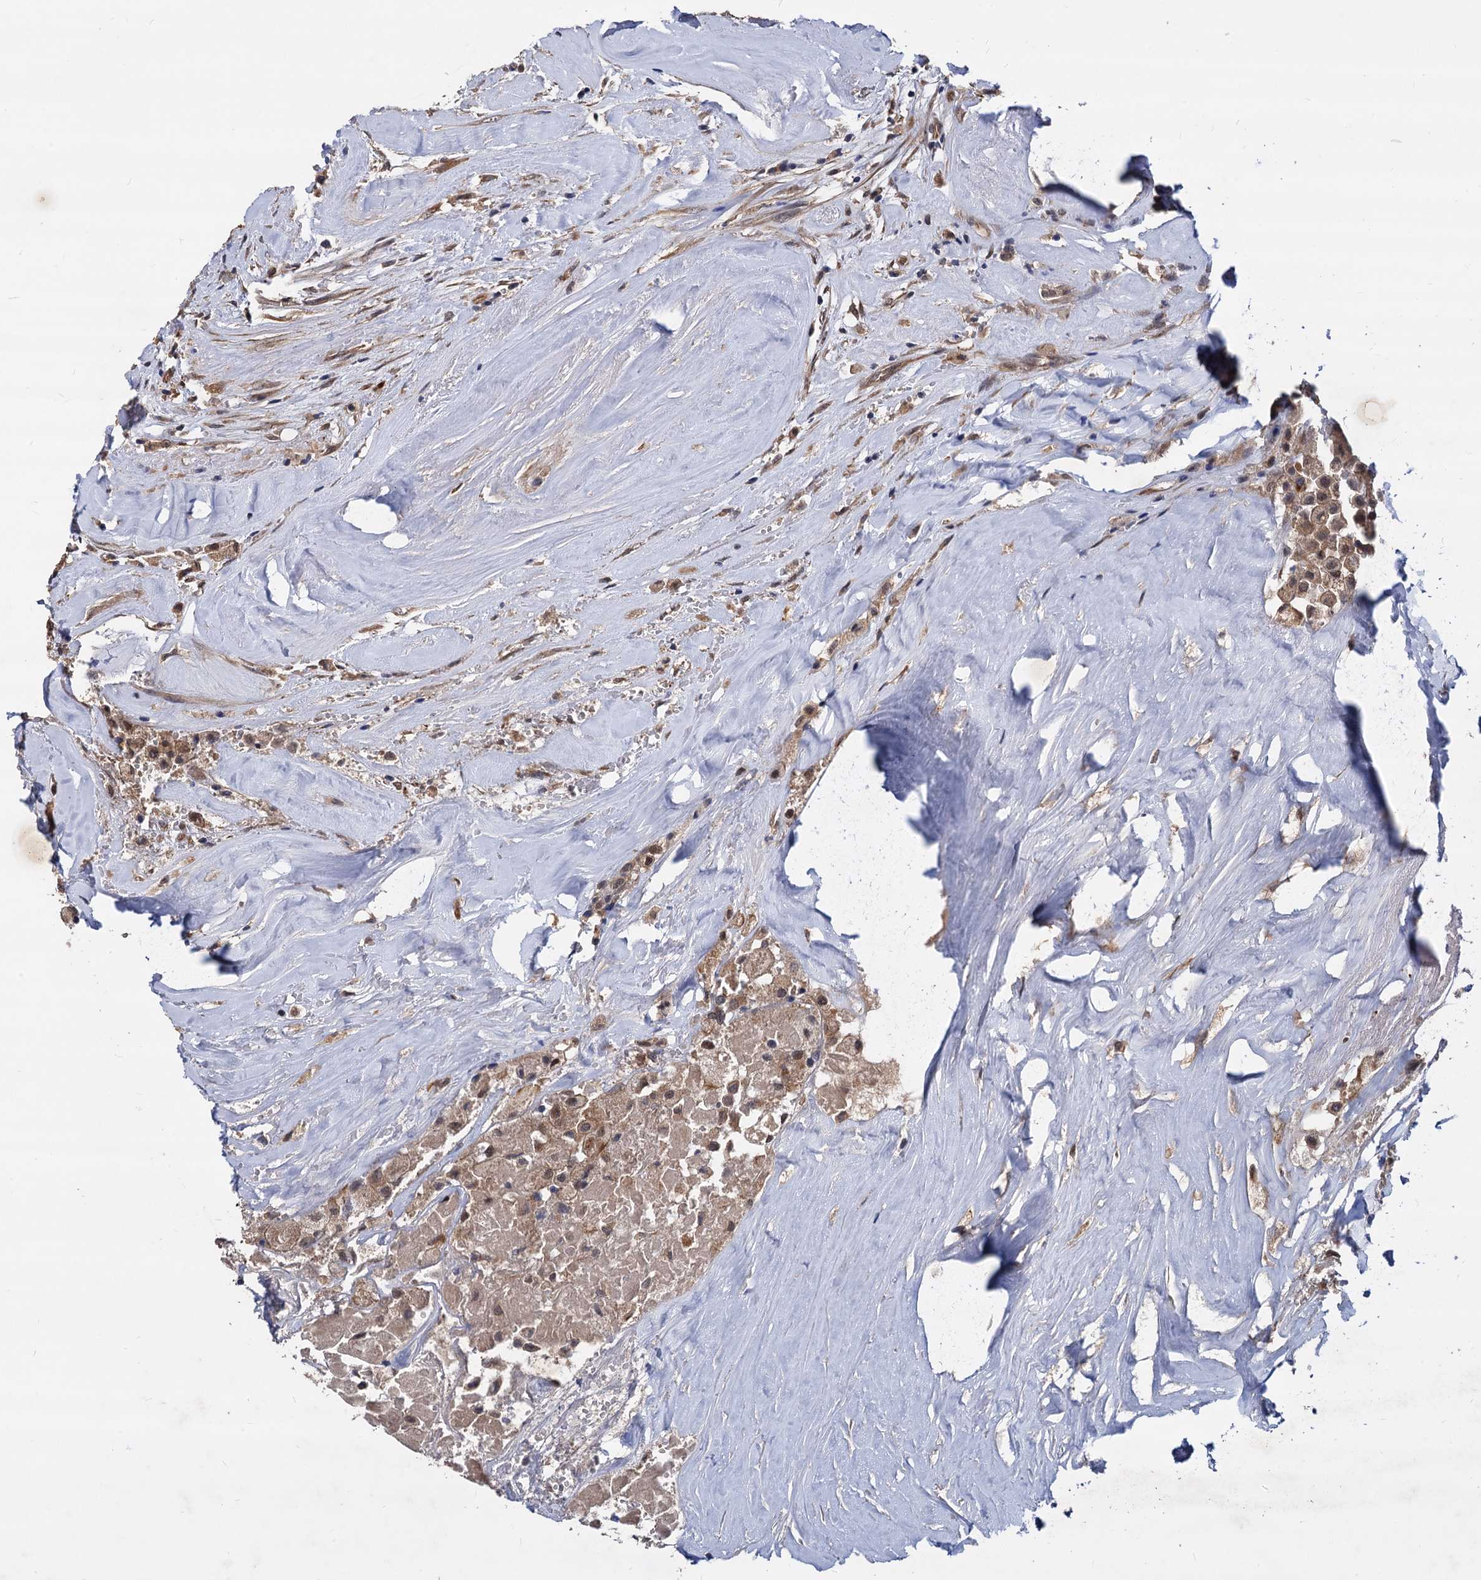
{"staining": {"intensity": "weak", "quantity": ">75%", "location": "cytoplasmic/membranous,nuclear"}, "tissue": "thyroid cancer", "cell_type": "Tumor cells", "image_type": "cancer", "snomed": [{"axis": "morphology", "description": "Papillary adenocarcinoma, NOS"}, {"axis": "topography", "description": "Thyroid gland"}], "caption": "A high-resolution image shows immunohistochemistry (IHC) staining of papillary adenocarcinoma (thyroid), which demonstrates weak cytoplasmic/membranous and nuclear positivity in about >75% of tumor cells.", "gene": "PSMD4", "patient": {"sex": "female", "age": 59}}